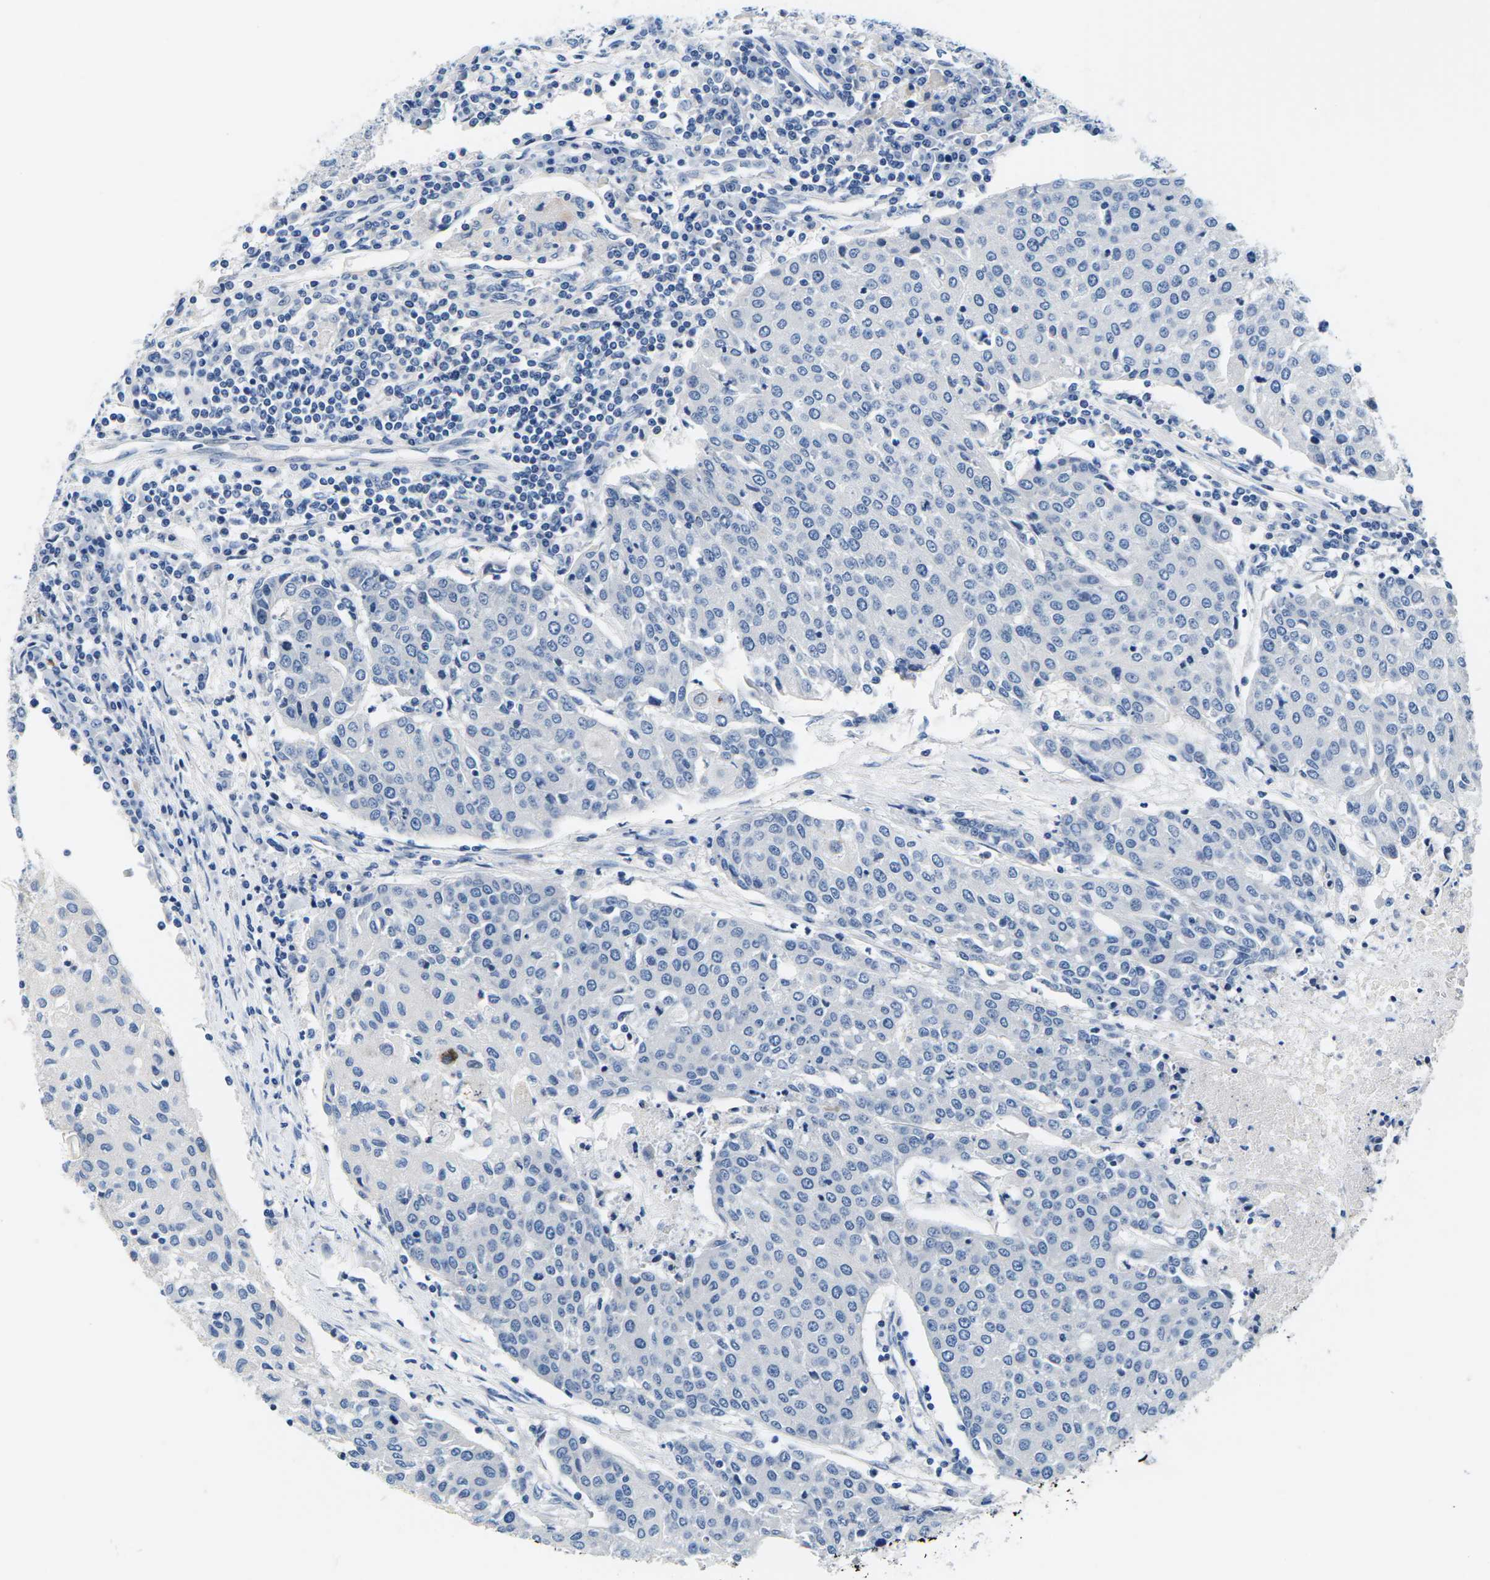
{"staining": {"intensity": "negative", "quantity": "none", "location": "none"}, "tissue": "urothelial cancer", "cell_type": "Tumor cells", "image_type": "cancer", "snomed": [{"axis": "morphology", "description": "Urothelial carcinoma, High grade"}, {"axis": "topography", "description": "Urinary bladder"}], "caption": "The micrograph demonstrates no significant positivity in tumor cells of urothelial carcinoma (high-grade).", "gene": "TSPAN2", "patient": {"sex": "female", "age": 85}}